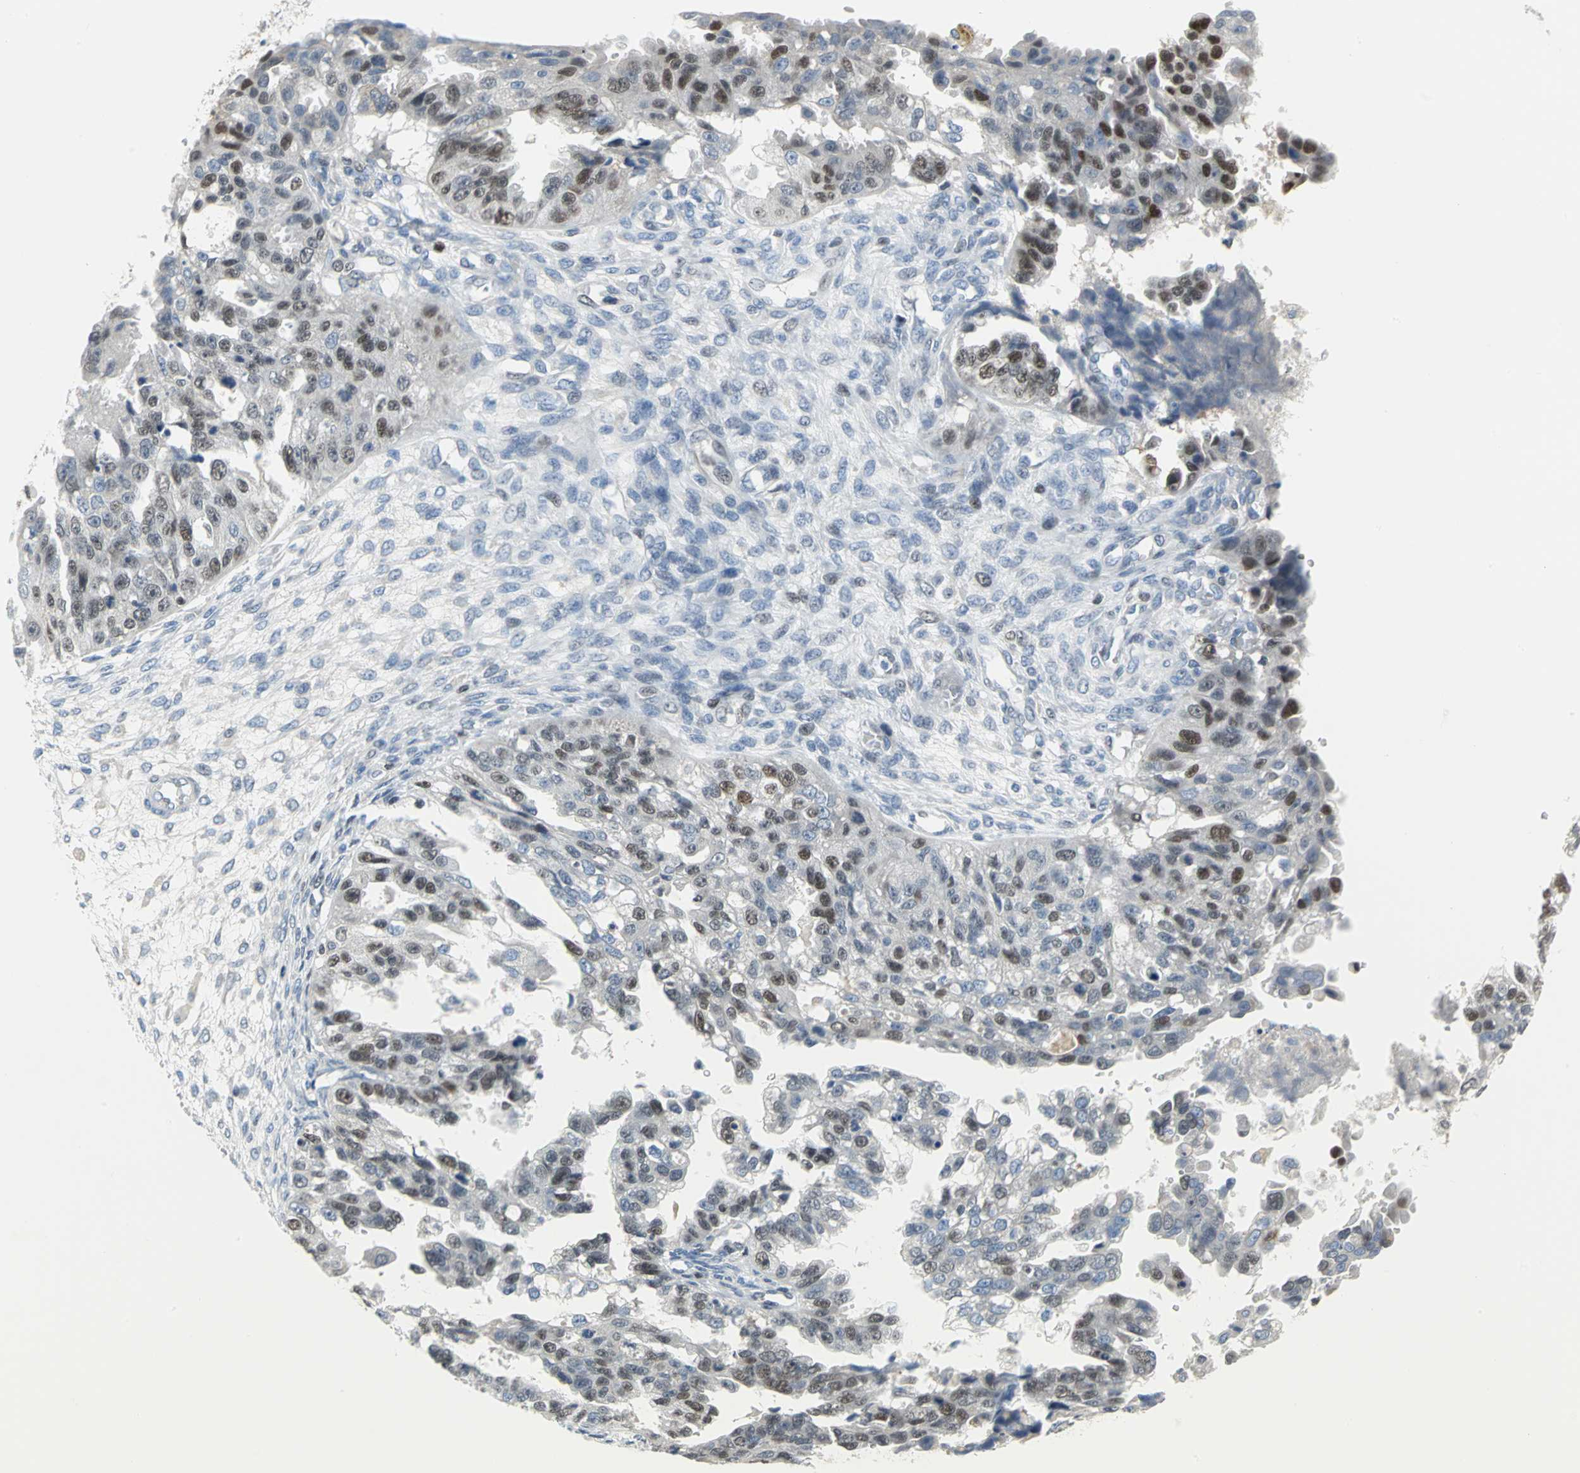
{"staining": {"intensity": "moderate", "quantity": "25%-75%", "location": "nuclear"}, "tissue": "ovarian cancer", "cell_type": "Tumor cells", "image_type": "cancer", "snomed": [{"axis": "morphology", "description": "Cystadenocarcinoma, serous, NOS"}, {"axis": "topography", "description": "Ovary"}], "caption": "Immunohistochemical staining of human ovarian cancer (serous cystadenocarcinoma) shows medium levels of moderate nuclear expression in about 25%-75% of tumor cells. (DAB IHC with brightfield microscopy, high magnification).", "gene": "MCM4", "patient": {"sex": "female", "age": 58}}